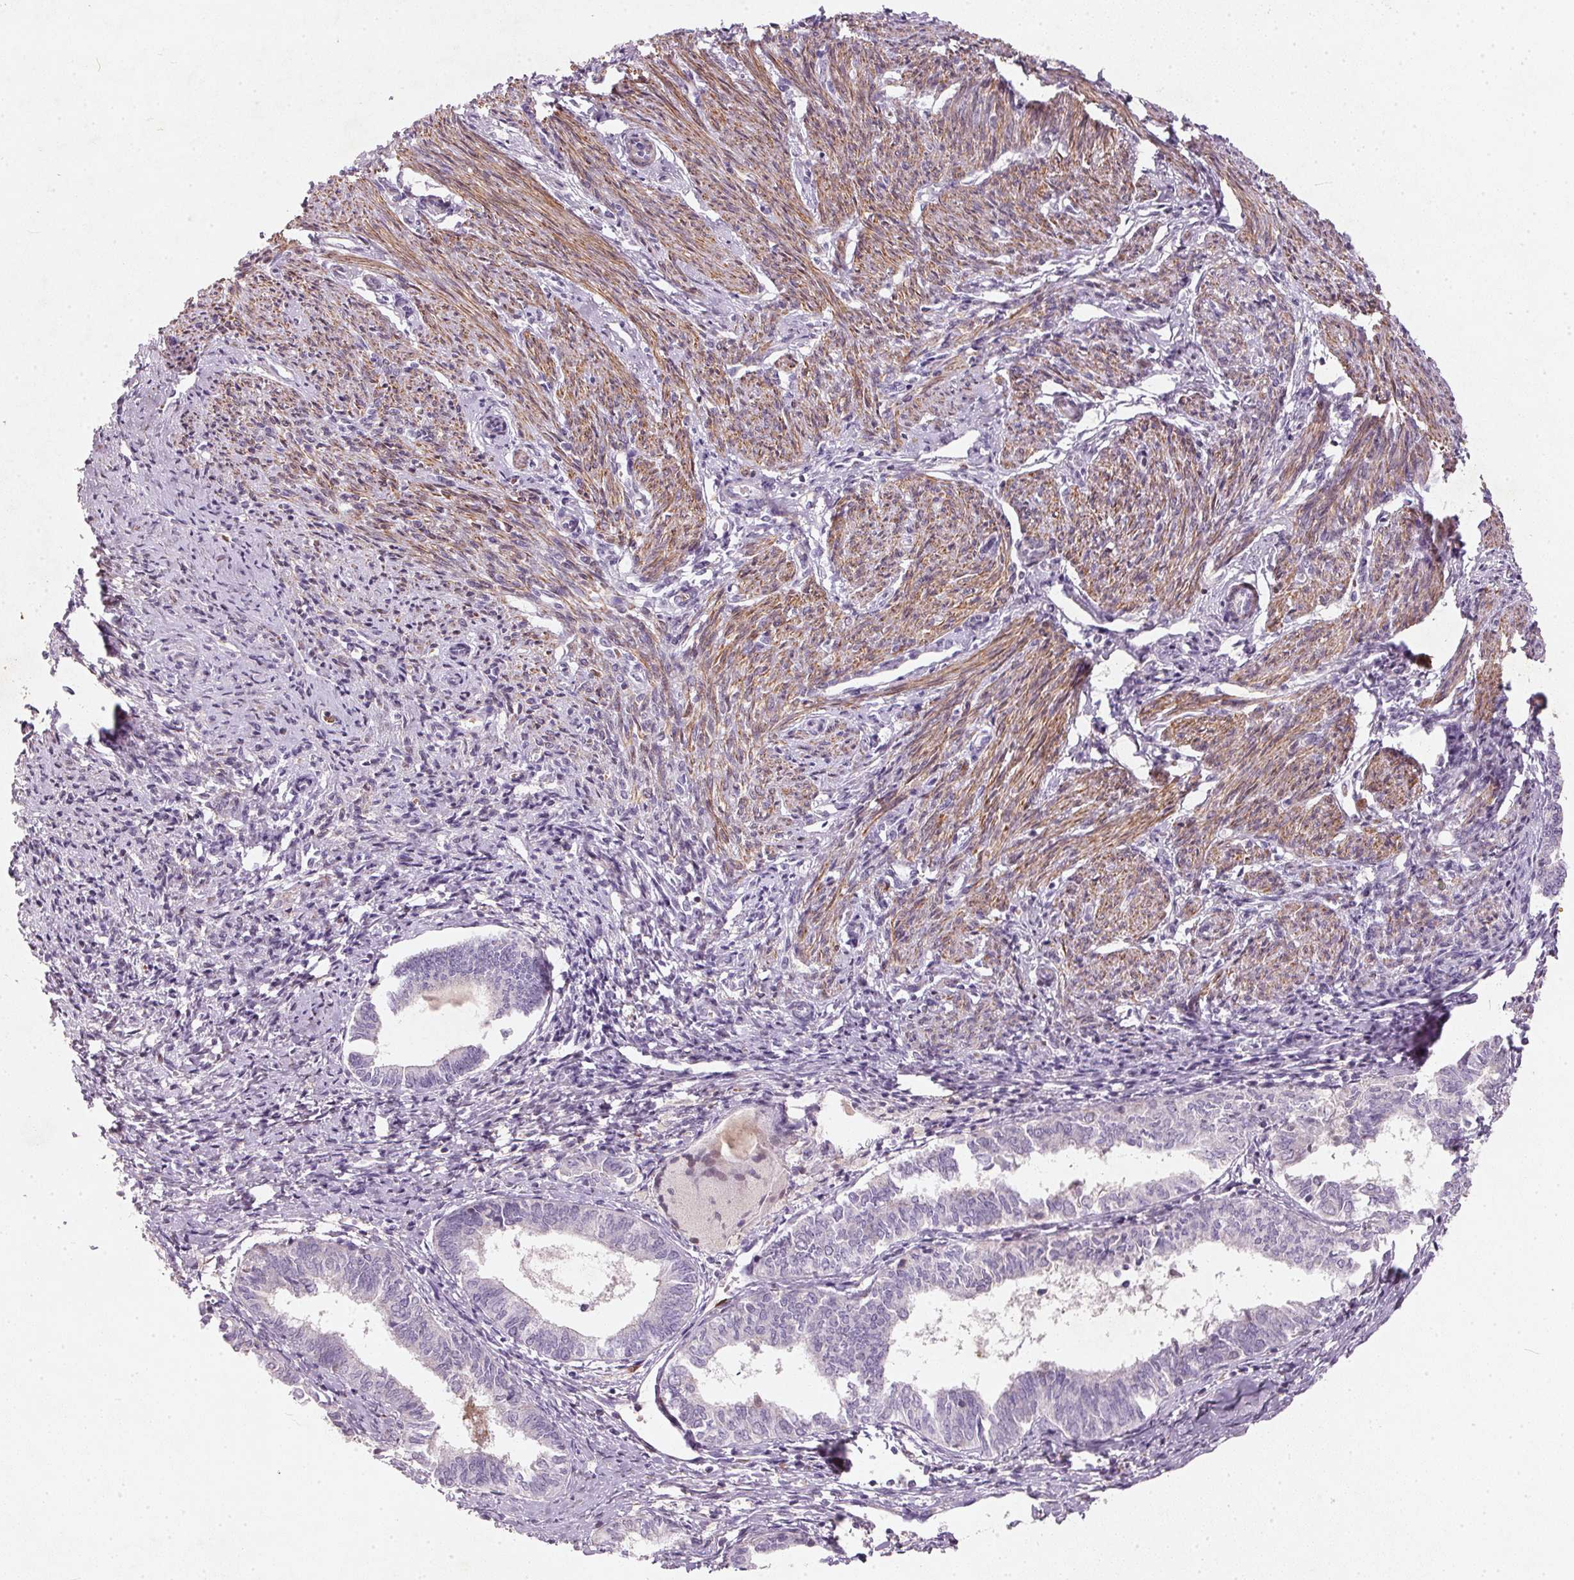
{"staining": {"intensity": "negative", "quantity": "none", "location": "none"}, "tissue": "endometrial cancer", "cell_type": "Tumor cells", "image_type": "cancer", "snomed": [{"axis": "morphology", "description": "Carcinoma, NOS"}, {"axis": "topography", "description": "Uterus"}], "caption": "IHC of endometrial cancer (carcinoma) exhibits no staining in tumor cells. Nuclei are stained in blue.", "gene": "KCNK15", "patient": {"sex": "female", "age": 76}}